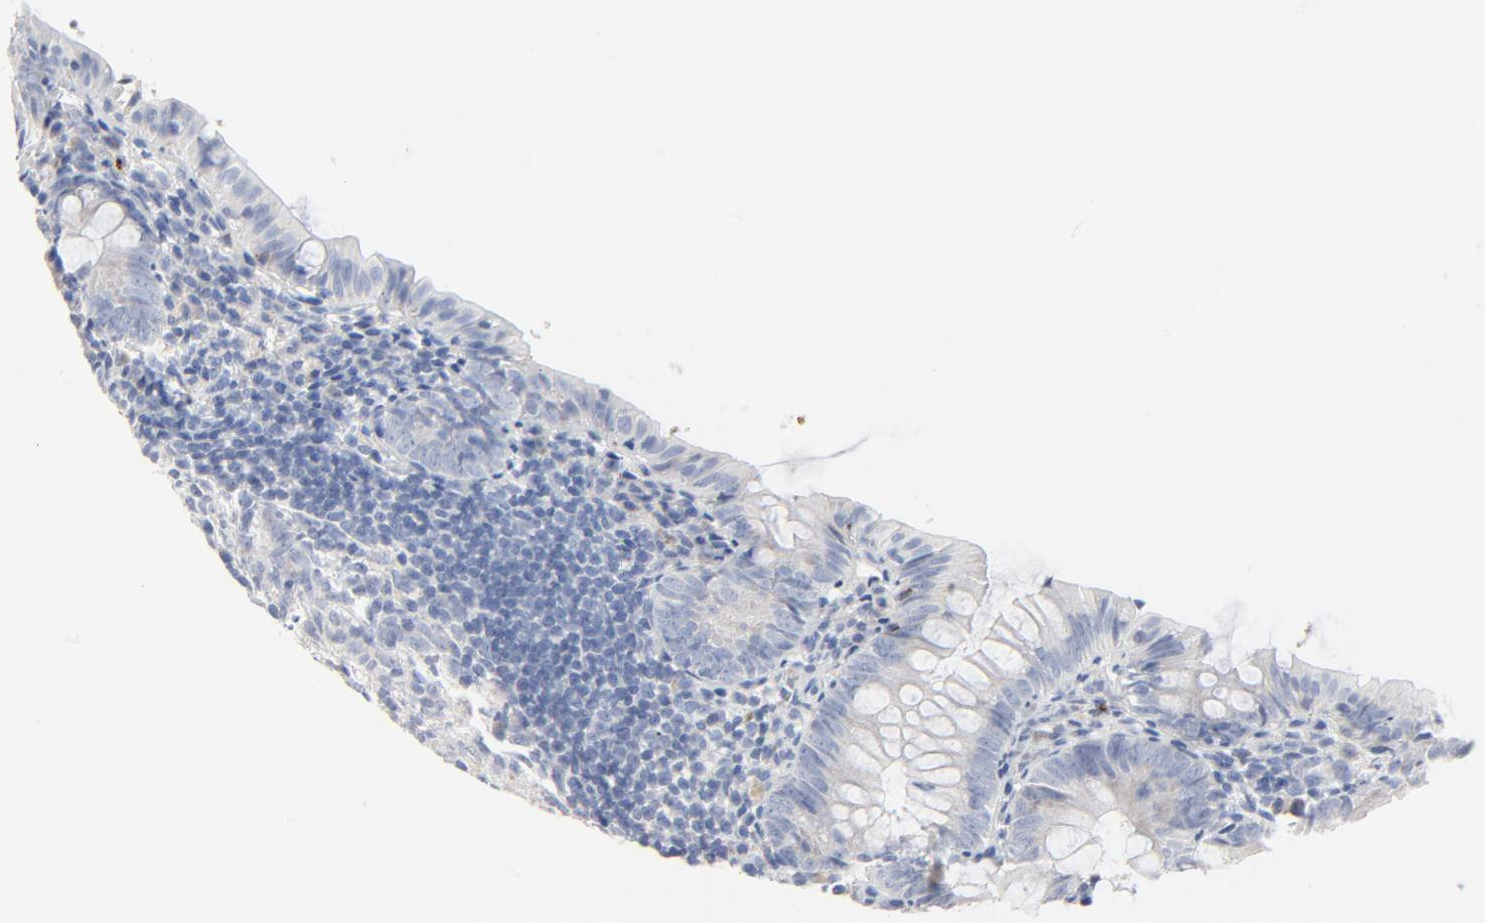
{"staining": {"intensity": "negative", "quantity": "none", "location": "none"}, "tissue": "appendix", "cell_type": "Glandular cells", "image_type": "normal", "snomed": [{"axis": "morphology", "description": "Normal tissue, NOS"}, {"axis": "topography", "description": "Appendix"}], "caption": "Glandular cells are negative for protein expression in normal human appendix. (DAB (3,3'-diaminobenzidine) immunohistochemistry (IHC) with hematoxylin counter stain).", "gene": "GZMB", "patient": {"sex": "female", "age": 10}}